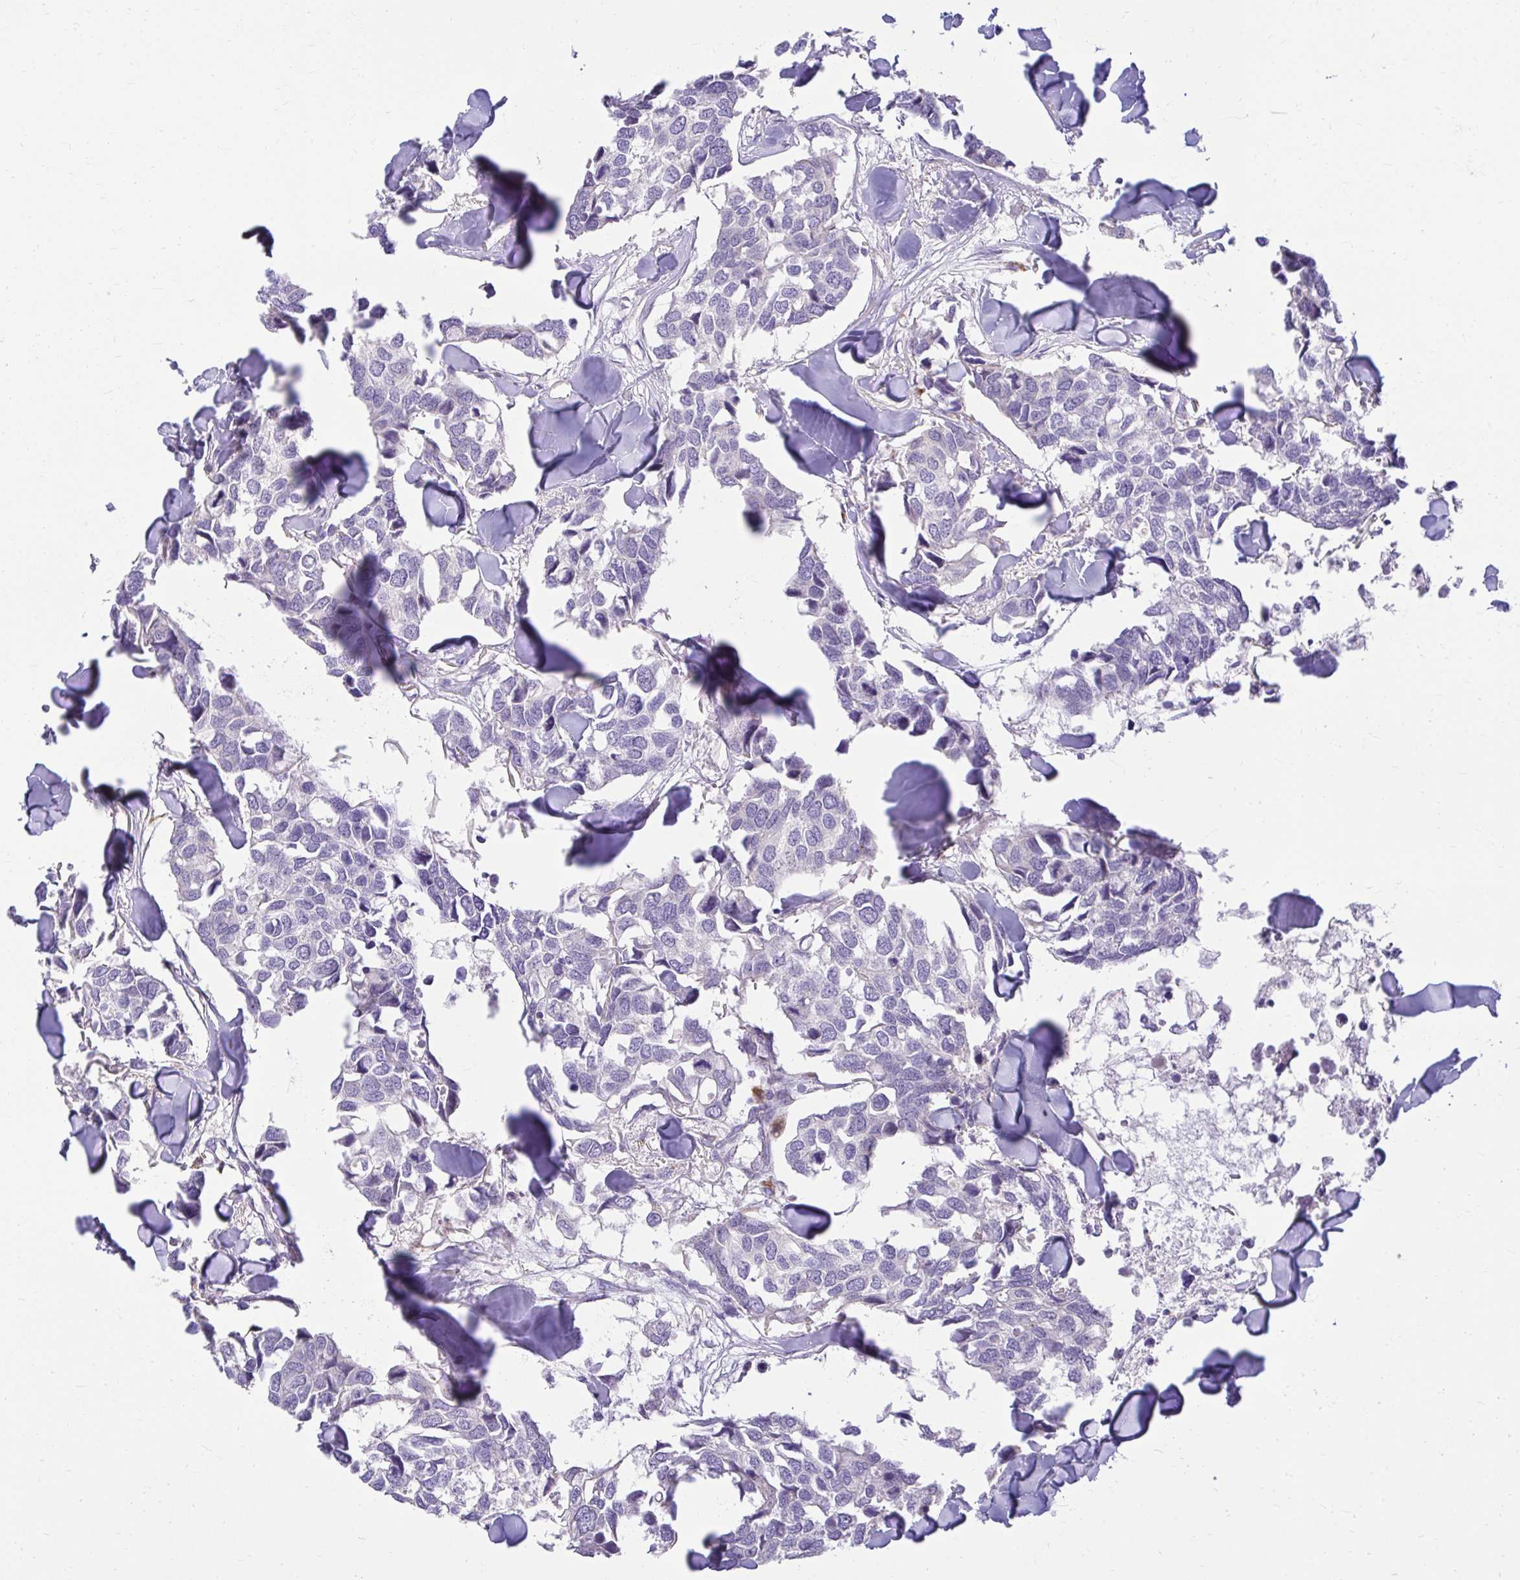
{"staining": {"intensity": "negative", "quantity": "none", "location": "none"}, "tissue": "breast cancer", "cell_type": "Tumor cells", "image_type": "cancer", "snomed": [{"axis": "morphology", "description": "Duct carcinoma"}, {"axis": "topography", "description": "Breast"}], "caption": "Immunohistochemistry histopathology image of breast cancer stained for a protein (brown), which demonstrates no staining in tumor cells. (DAB immunohistochemistry, high magnification).", "gene": "PKN3", "patient": {"sex": "female", "age": 83}}